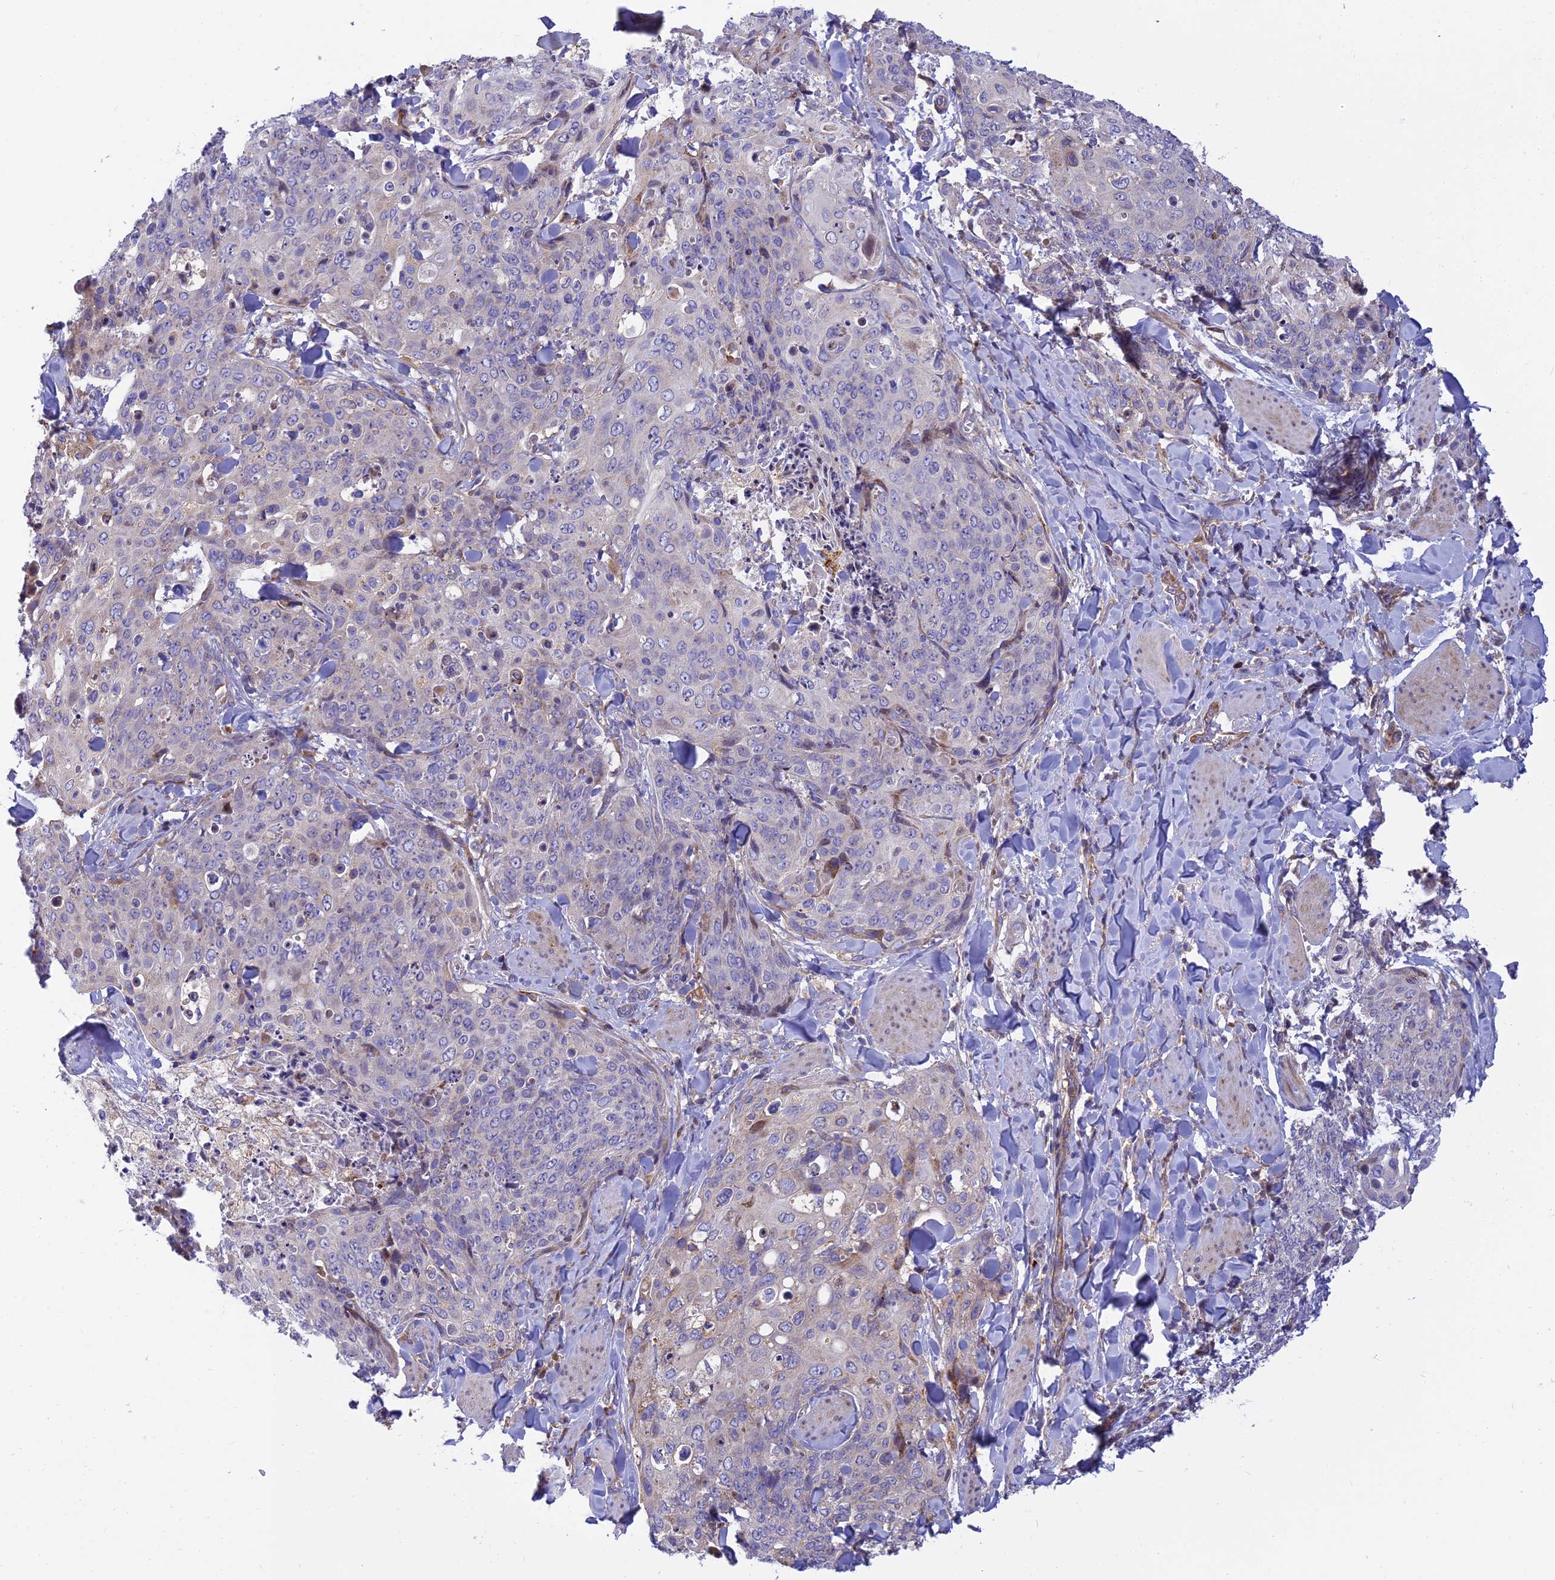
{"staining": {"intensity": "negative", "quantity": "none", "location": "none"}, "tissue": "skin cancer", "cell_type": "Tumor cells", "image_type": "cancer", "snomed": [{"axis": "morphology", "description": "Squamous cell carcinoma, NOS"}, {"axis": "topography", "description": "Skin"}, {"axis": "topography", "description": "Vulva"}], "caption": "High power microscopy histopathology image of an immunohistochemistry photomicrograph of skin squamous cell carcinoma, revealing no significant staining in tumor cells.", "gene": "CLCN7", "patient": {"sex": "female", "age": 85}}